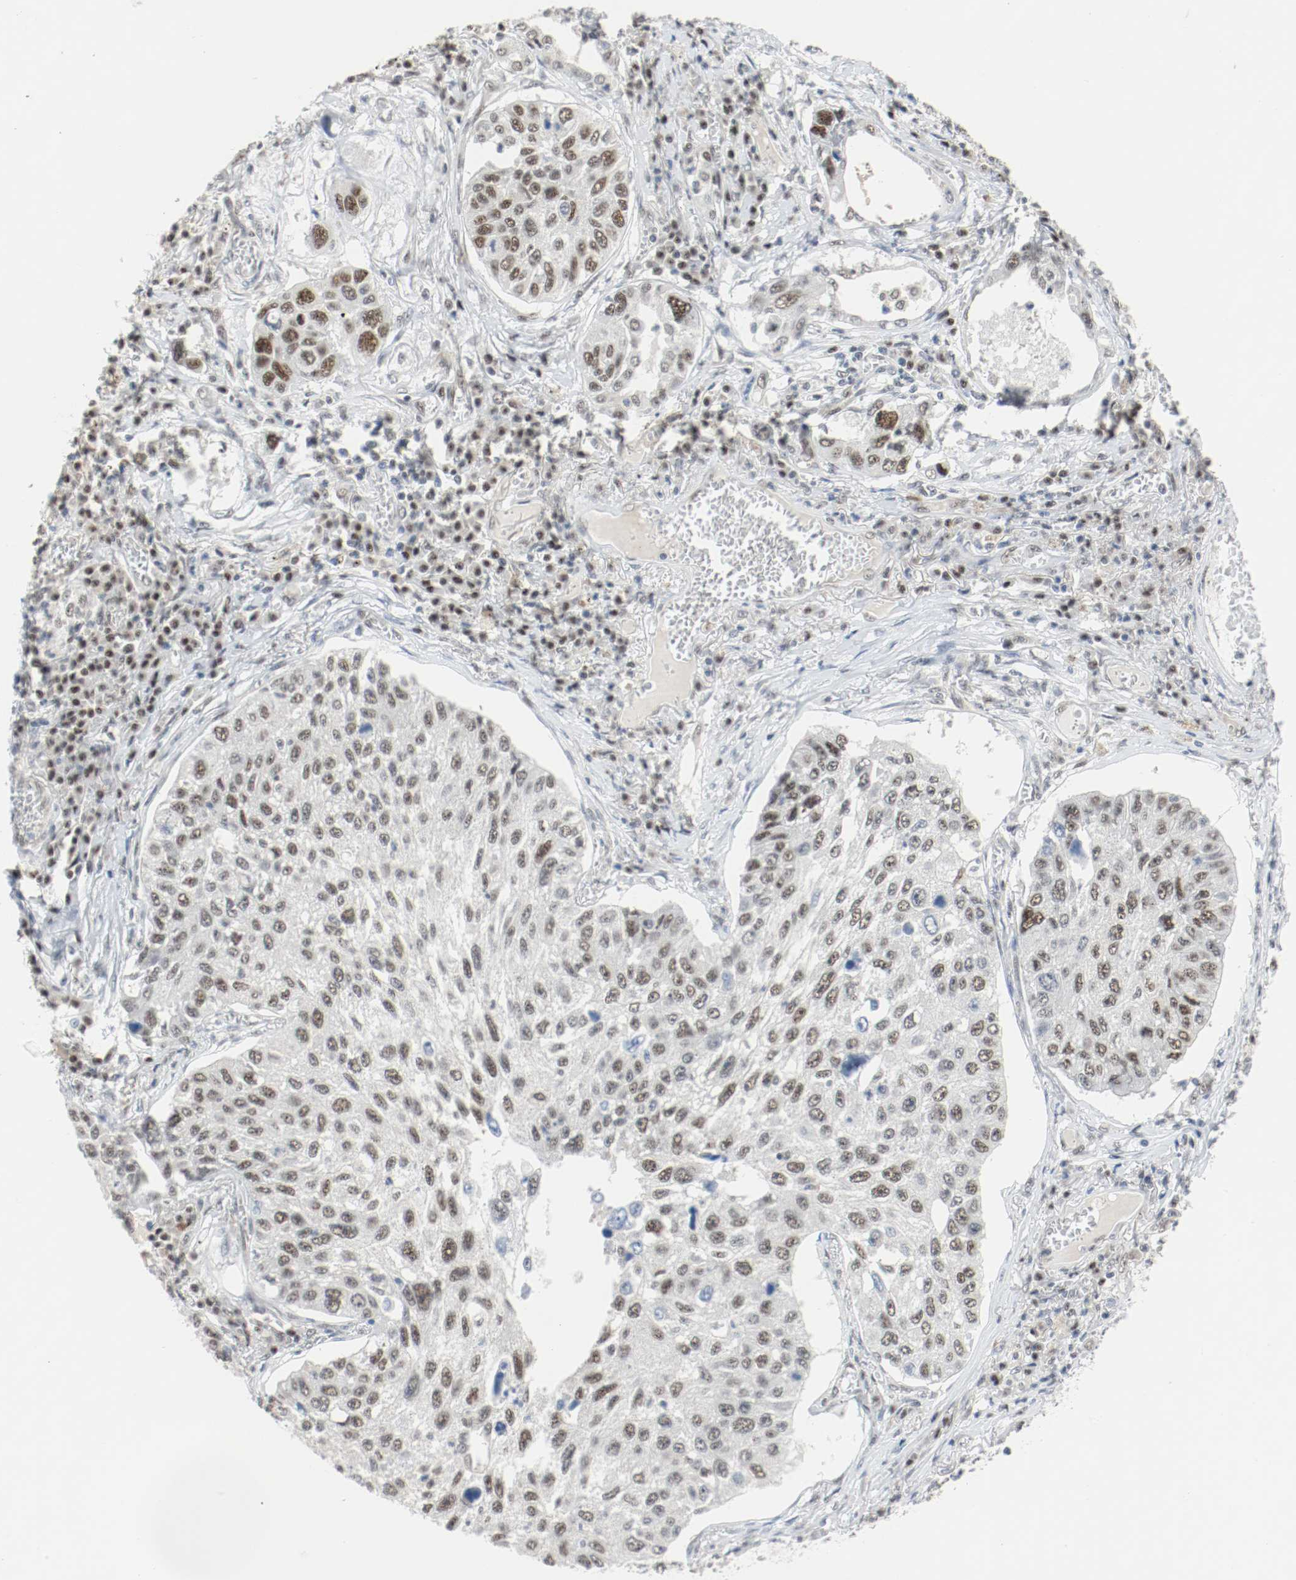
{"staining": {"intensity": "strong", "quantity": ">75%", "location": "nuclear"}, "tissue": "lung cancer", "cell_type": "Tumor cells", "image_type": "cancer", "snomed": [{"axis": "morphology", "description": "Squamous cell carcinoma, NOS"}, {"axis": "topography", "description": "Lung"}], "caption": "Protein expression analysis of human lung cancer (squamous cell carcinoma) reveals strong nuclear positivity in approximately >75% of tumor cells.", "gene": "ASH1L", "patient": {"sex": "male", "age": 71}}